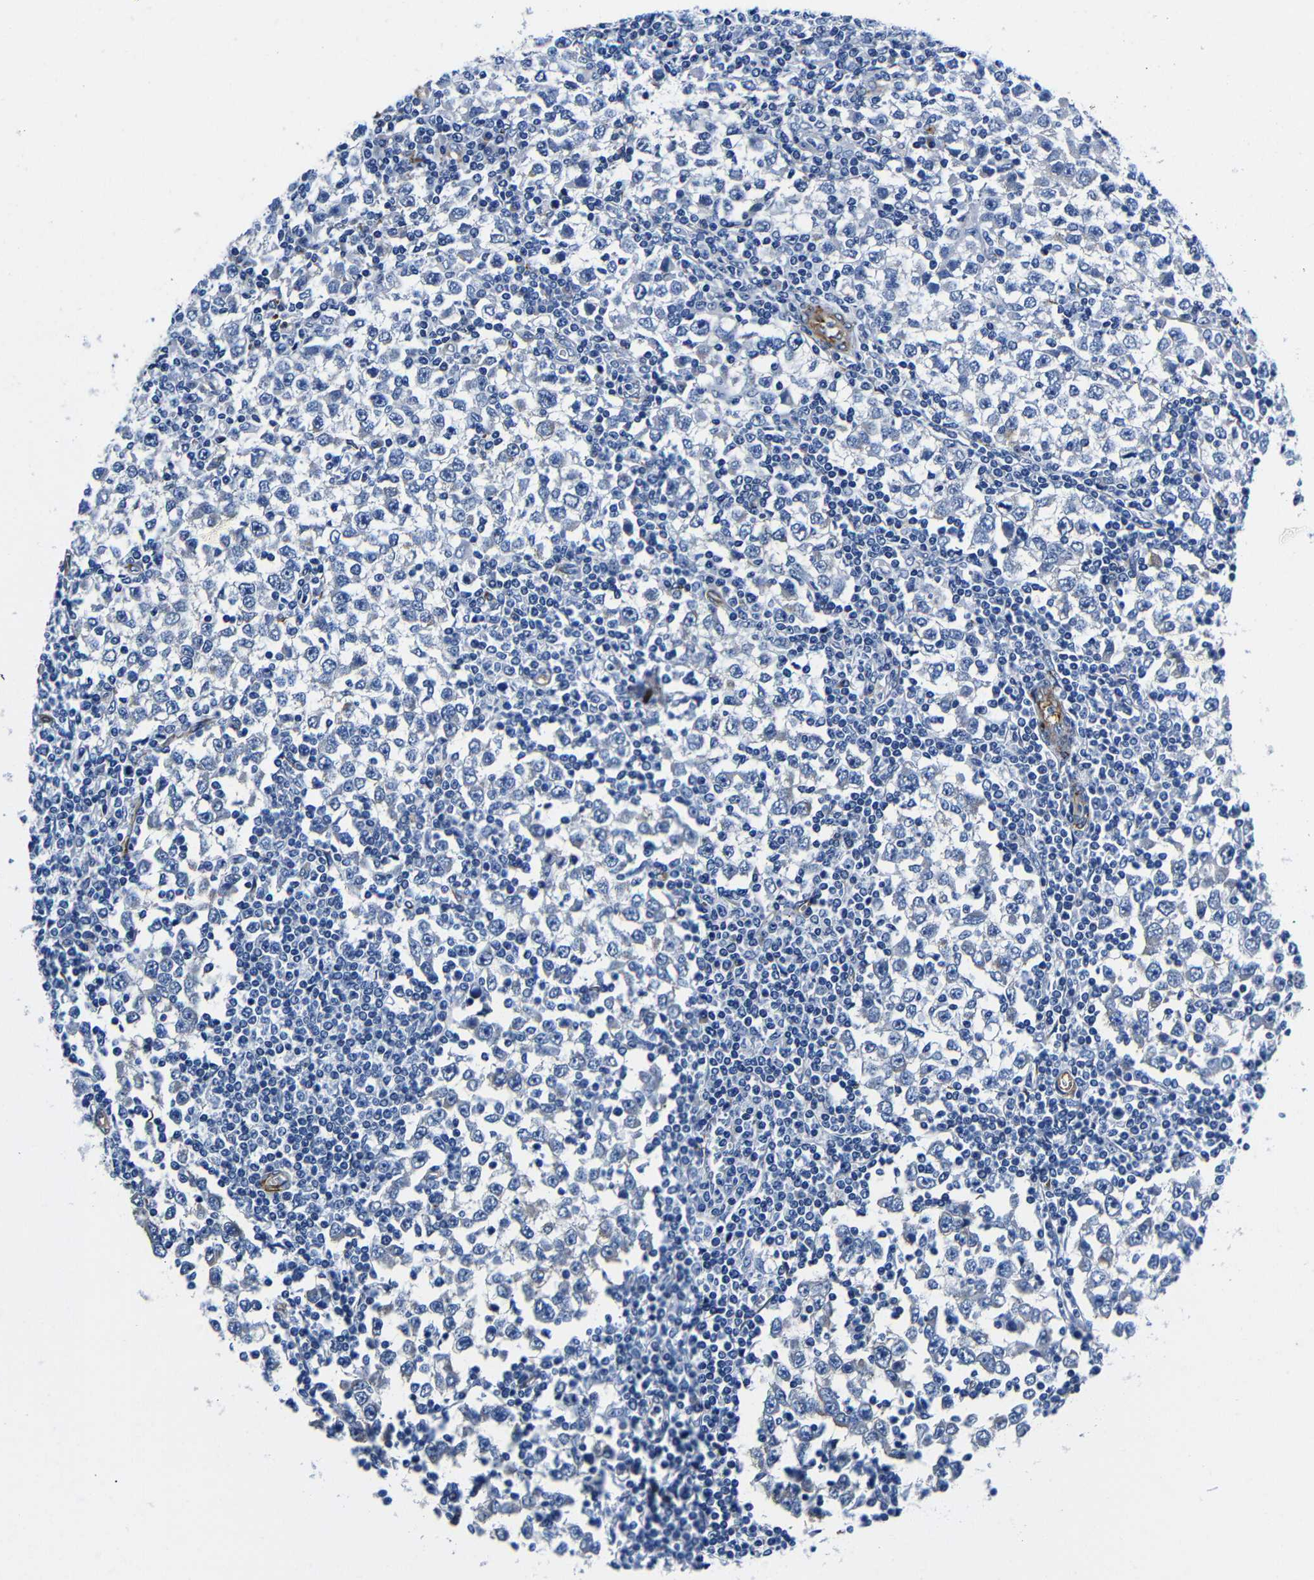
{"staining": {"intensity": "negative", "quantity": "none", "location": "none"}, "tissue": "testis cancer", "cell_type": "Tumor cells", "image_type": "cancer", "snomed": [{"axis": "morphology", "description": "Seminoma, NOS"}, {"axis": "topography", "description": "Testis"}], "caption": "Testis cancer was stained to show a protein in brown. There is no significant staining in tumor cells. (Brightfield microscopy of DAB (3,3'-diaminobenzidine) IHC at high magnification).", "gene": "LRIG1", "patient": {"sex": "male", "age": 65}}